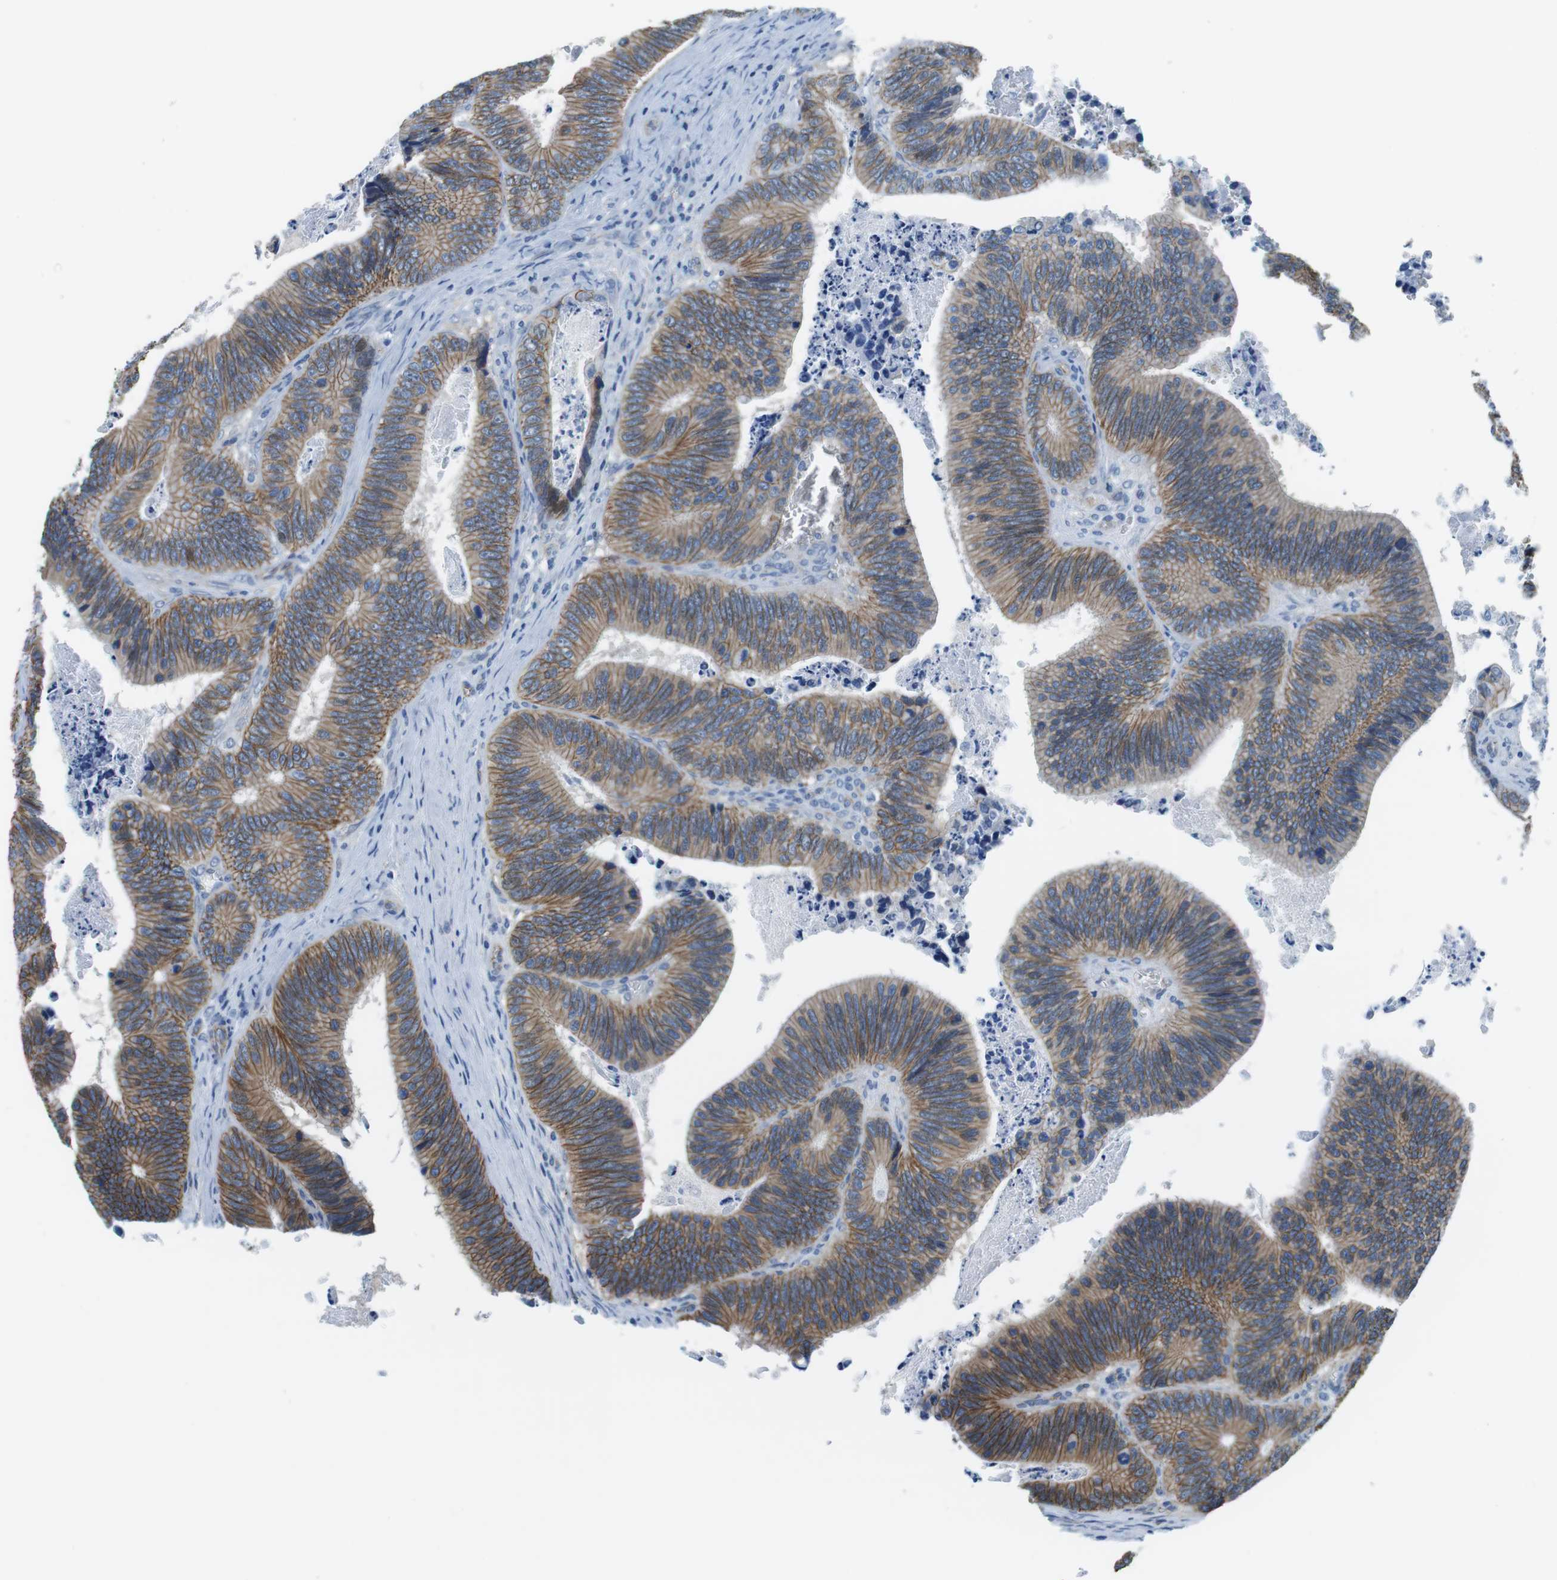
{"staining": {"intensity": "moderate", "quantity": ">75%", "location": "cytoplasmic/membranous"}, "tissue": "colorectal cancer", "cell_type": "Tumor cells", "image_type": "cancer", "snomed": [{"axis": "morphology", "description": "Inflammation, NOS"}, {"axis": "morphology", "description": "Adenocarcinoma, NOS"}, {"axis": "topography", "description": "Colon"}], "caption": "Colorectal cancer was stained to show a protein in brown. There is medium levels of moderate cytoplasmic/membranous staining in approximately >75% of tumor cells.", "gene": "SLC6A6", "patient": {"sex": "male", "age": 72}}